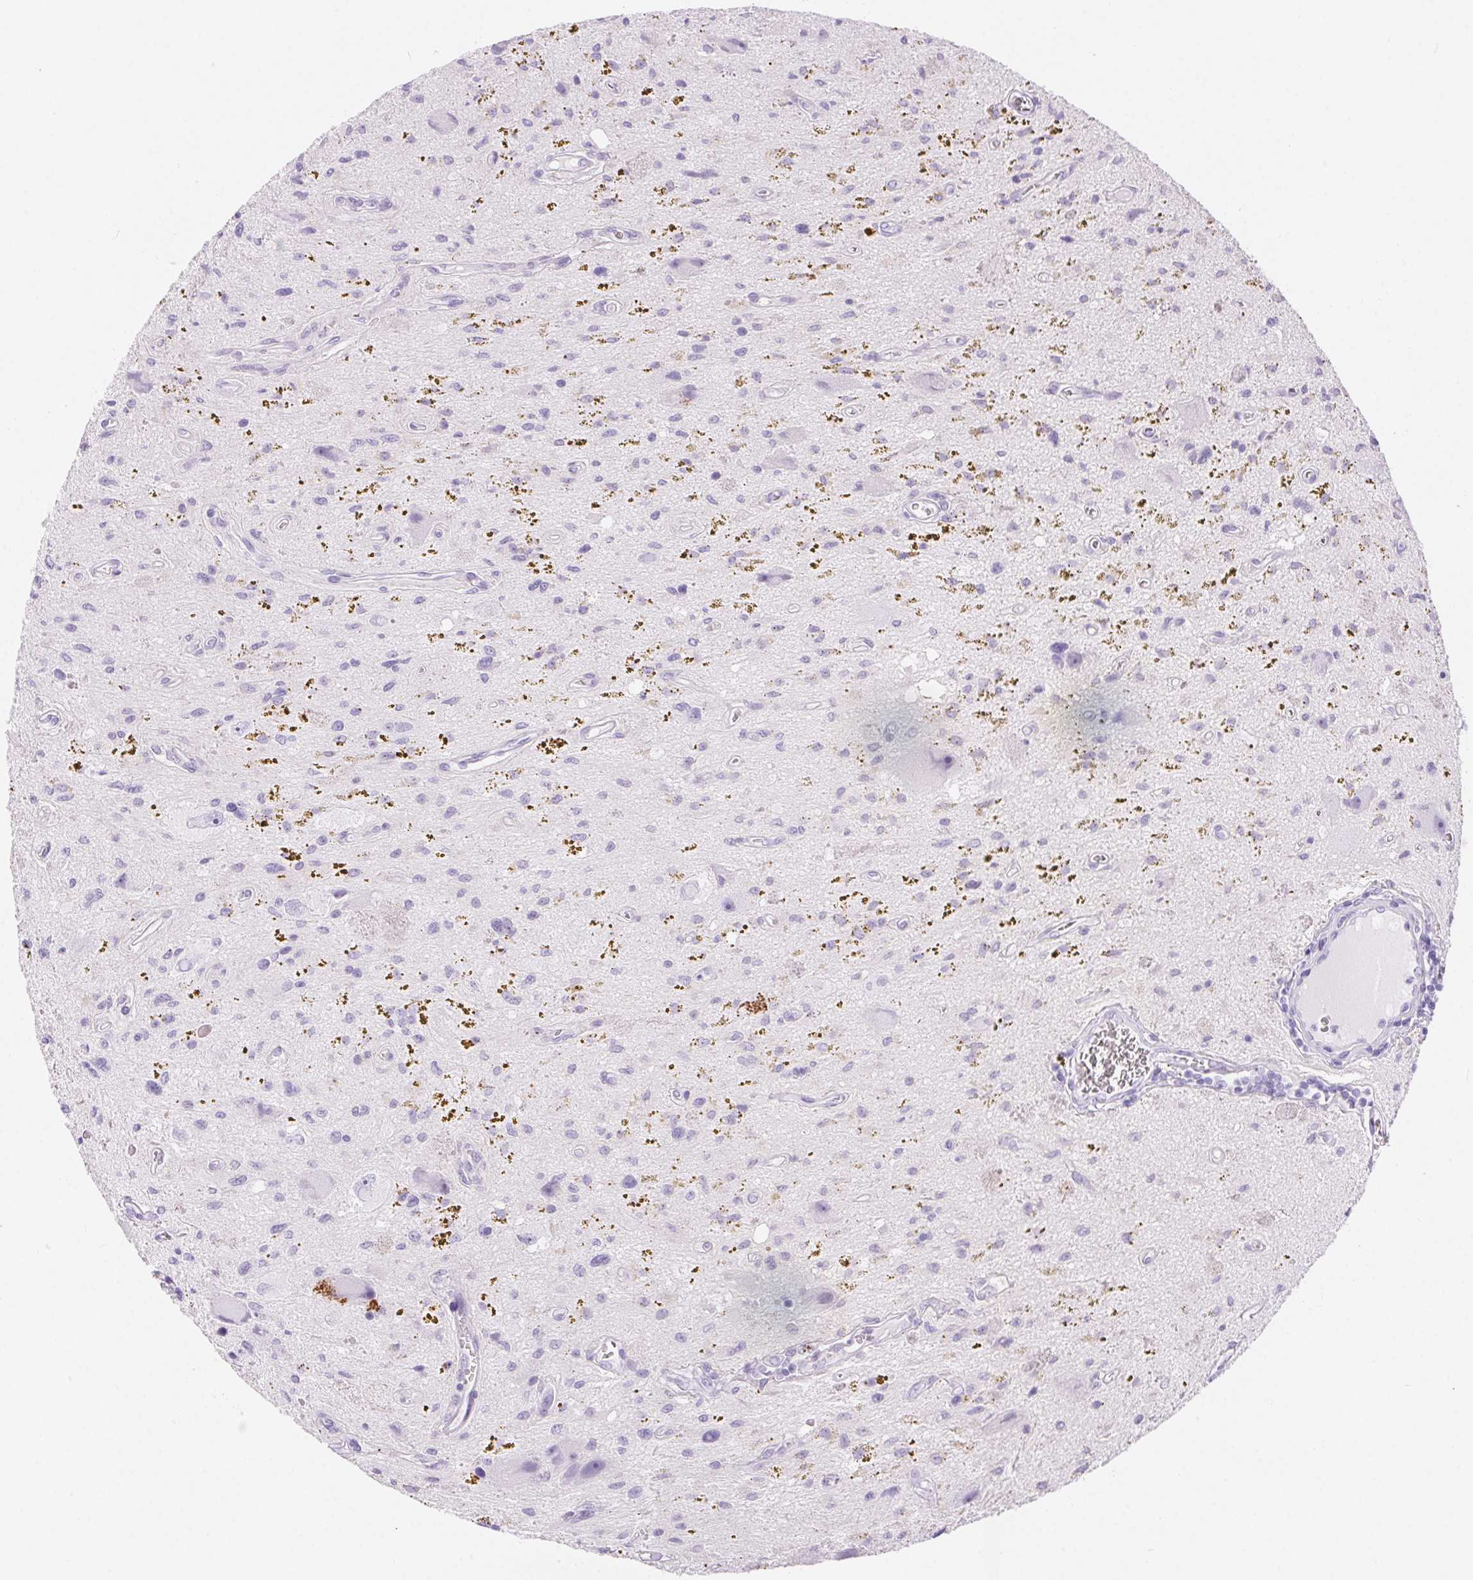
{"staining": {"intensity": "negative", "quantity": "none", "location": "none"}, "tissue": "glioma", "cell_type": "Tumor cells", "image_type": "cancer", "snomed": [{"axis": "morphology", "description": "Glioma, malignant, Low grade"}, {"axis": "topography", "description": "Cerebellum"}], "caption": "Immunohistochemistry (IHC) image of human malignant glioma (low-grade) stained for a protein (brown), which exhibits no positivity in tumor cells.", "gene": "CLDN16", "patient": {"sex": "female", "age": 14}}